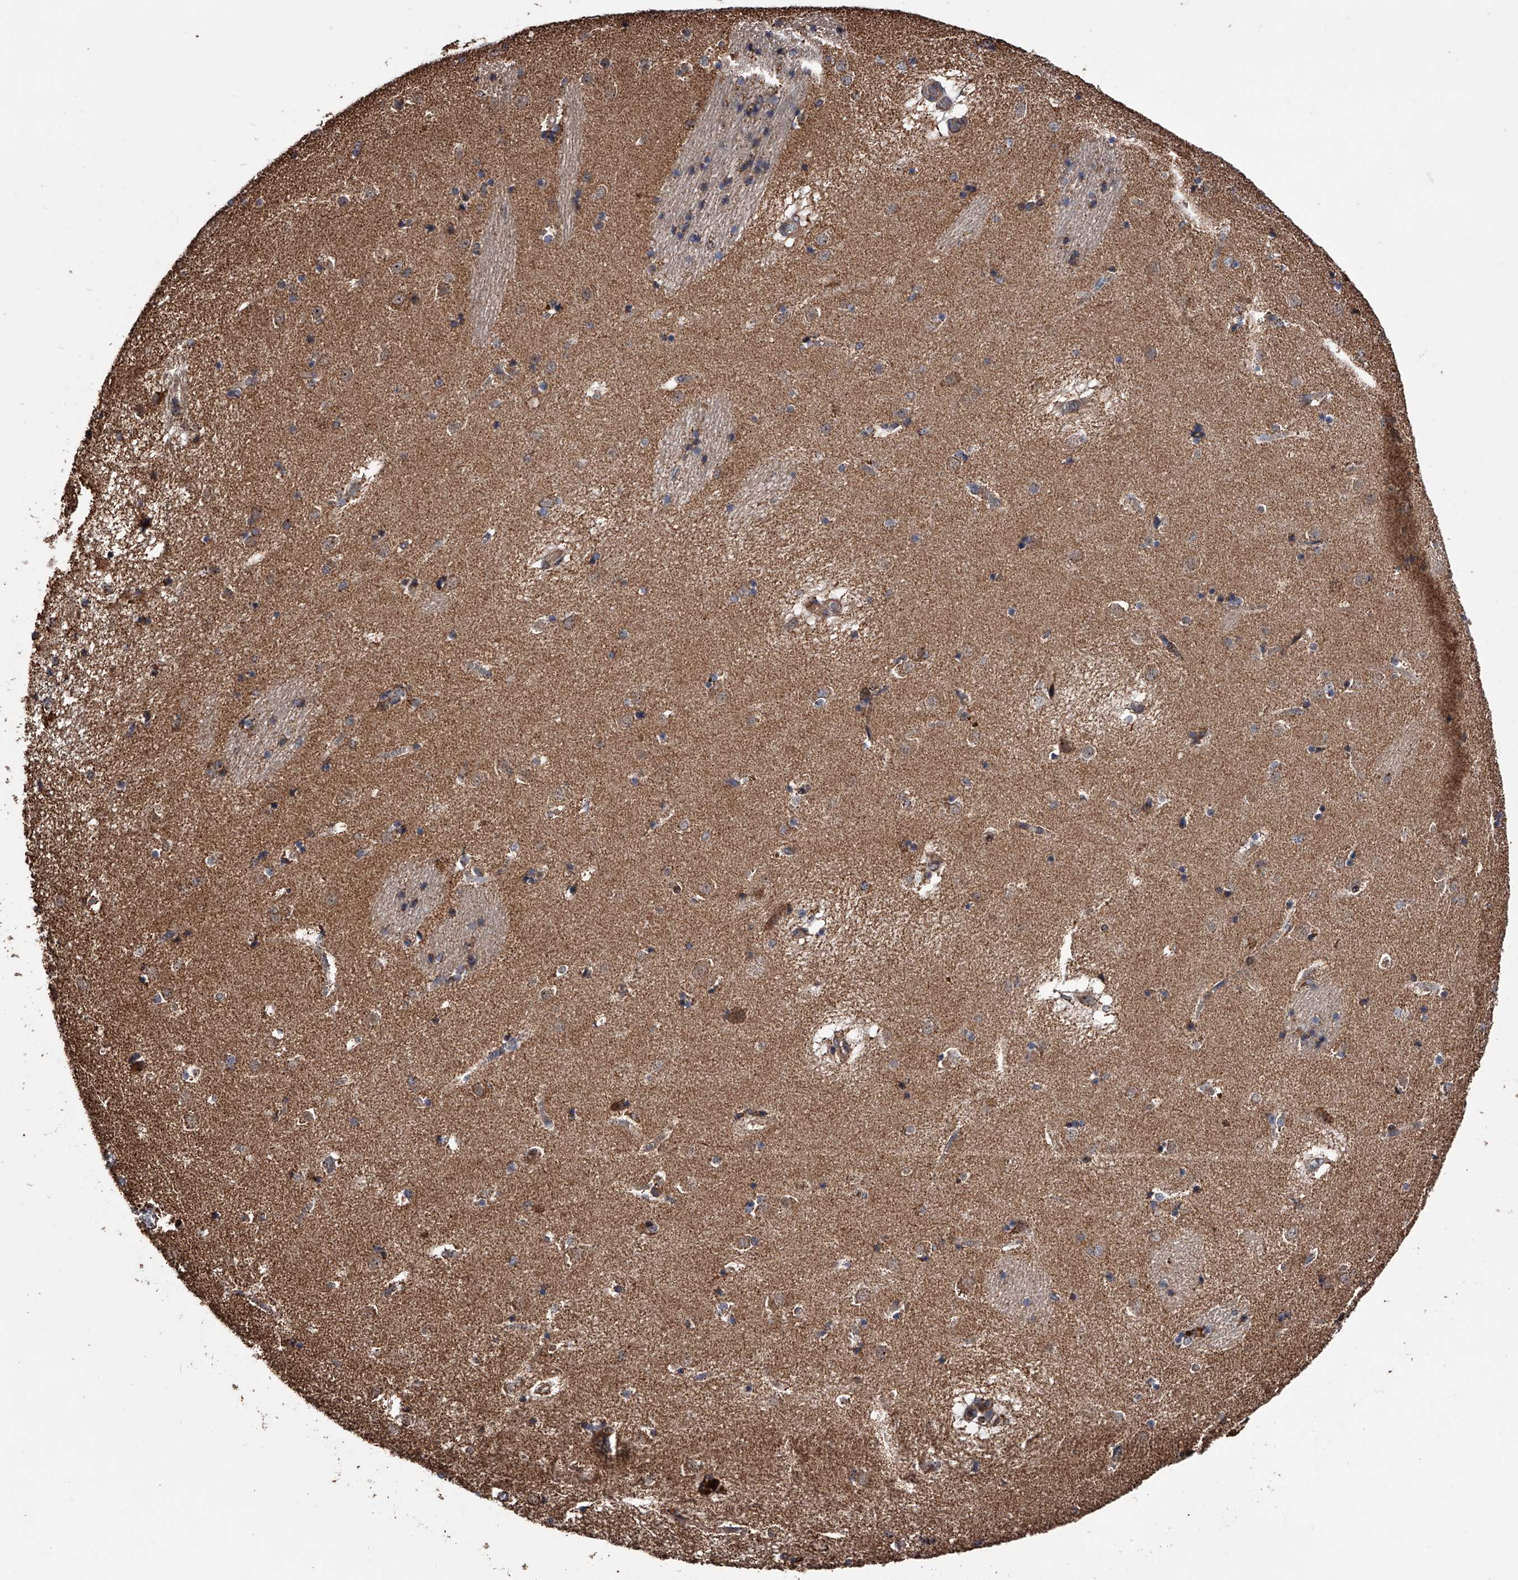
{"staining": {"intensity": "negative", "quantity": "none", "location": "none"}, "tissue": "caudate", "cell_type": "Glial cells", "image_type": "normal", "snomed": [{"axis": "morphology", "description": "Normal tissue, NOS"}, {"axis": "topography", "description": "Lateral ventricle wall"}], "caption": "IHC micrograph of unremarkable caudate stained for a protein (brown), which reveals no expression in glial cells.", "gene": "SMPDL3A", "patient": {"sex": "male", "age": 70}}